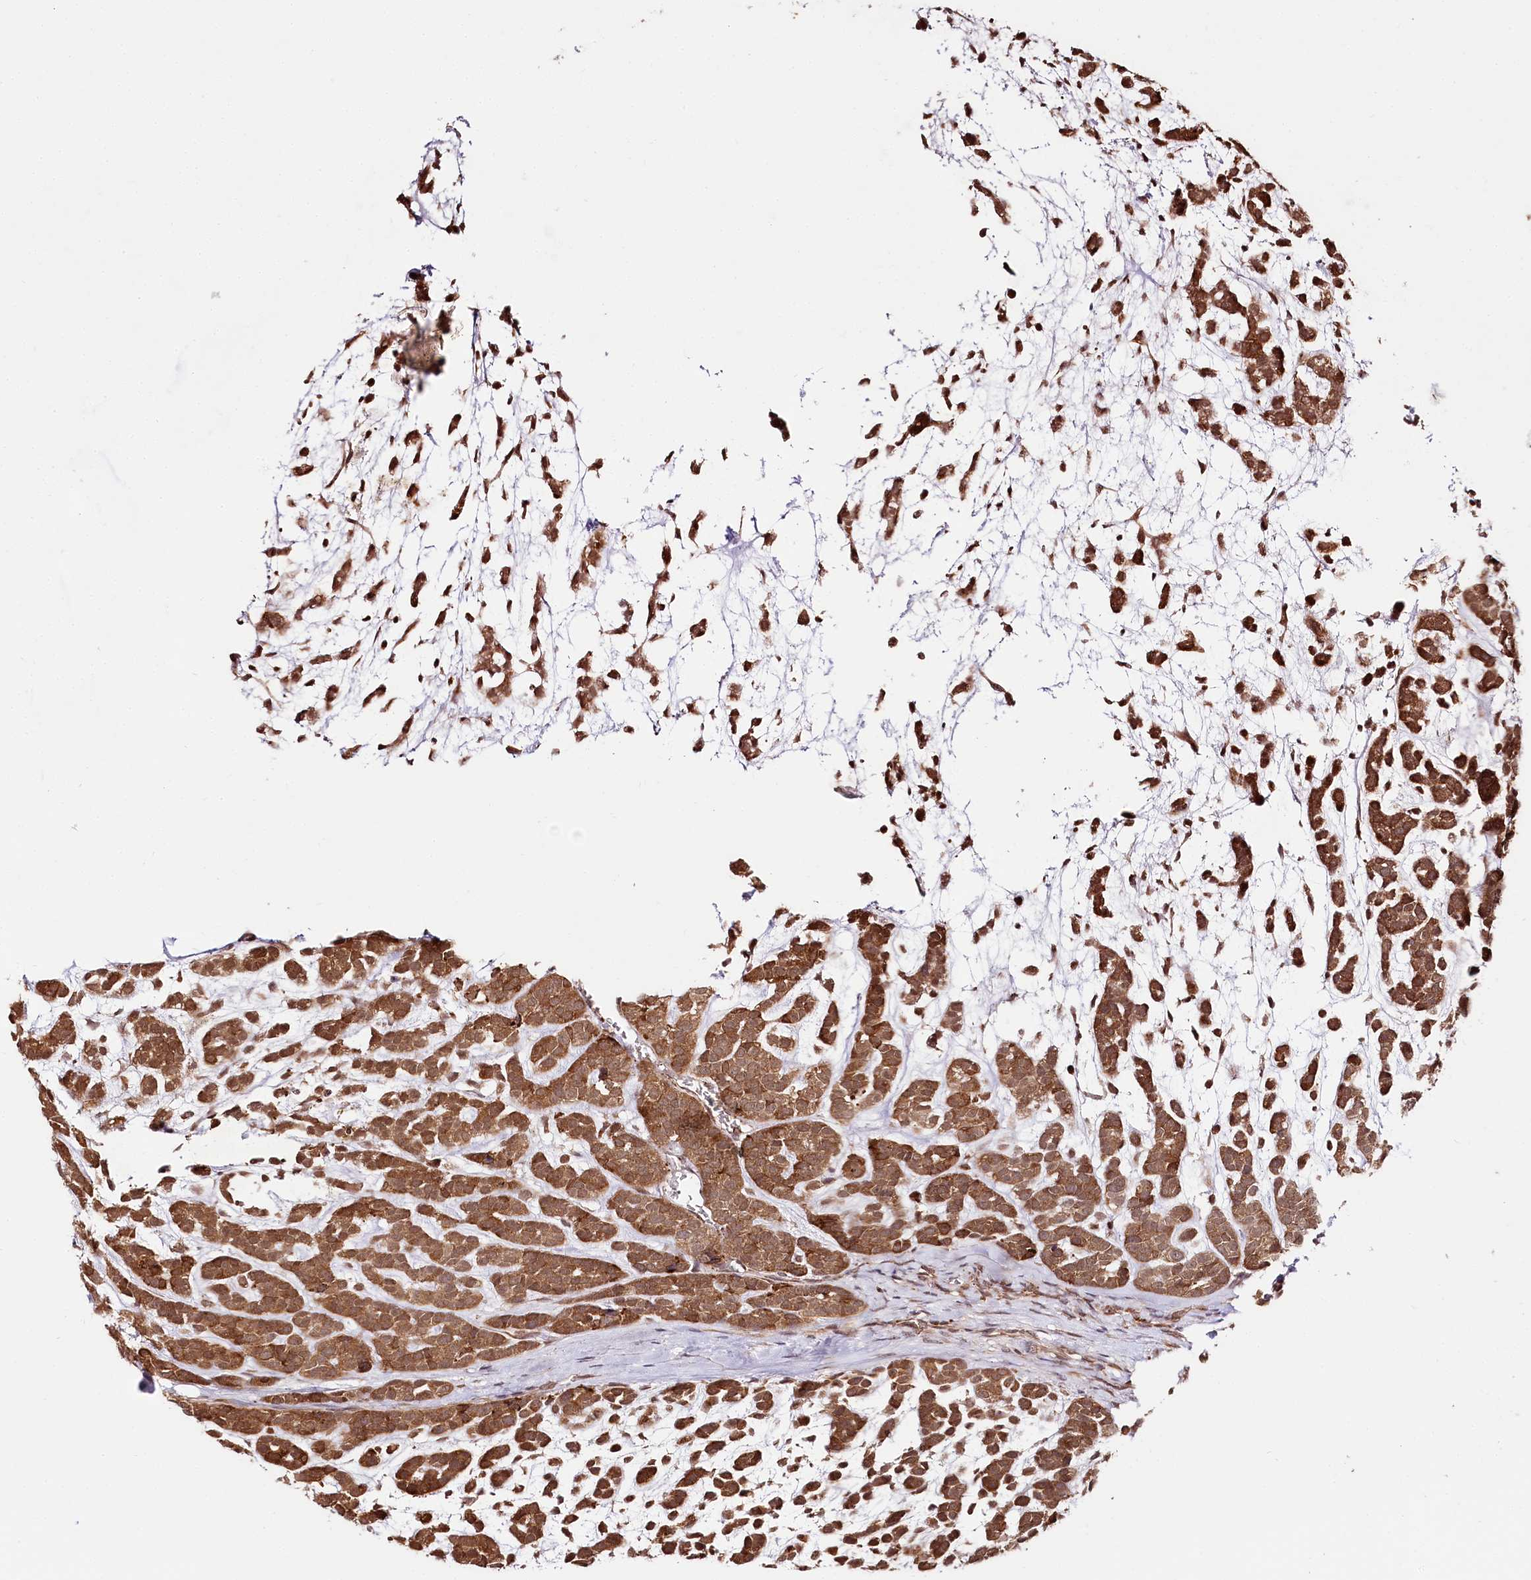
{"staining": {"intensity": "strong", "quantity": ">75%", "location": "cytoplasmic/membranous,nuclear"}, "tissue": "head and neck cancer", "cell_type": "Tumor cells", "image_type": "cancer", "snomed": [{"axis": "morphology", "description": "Adenocarcinoma, NOS"}, {"axis": "morphology", "description": "Adenoma, NOS"}, {"axis": "topography", "description": "Head-Neck"}], "caption": "This image reveals head and neck cancer (adenocarcinoma) stained with immunohistochemistry to label a protein in brown. The cytoplasmic/membranous and nuclear of tumor cells show strong positivity for the protein. Nuclei are counter-stained blue.", "gene": "ENSG00000144785", "patient": {"sex": "female", "age": 55}}